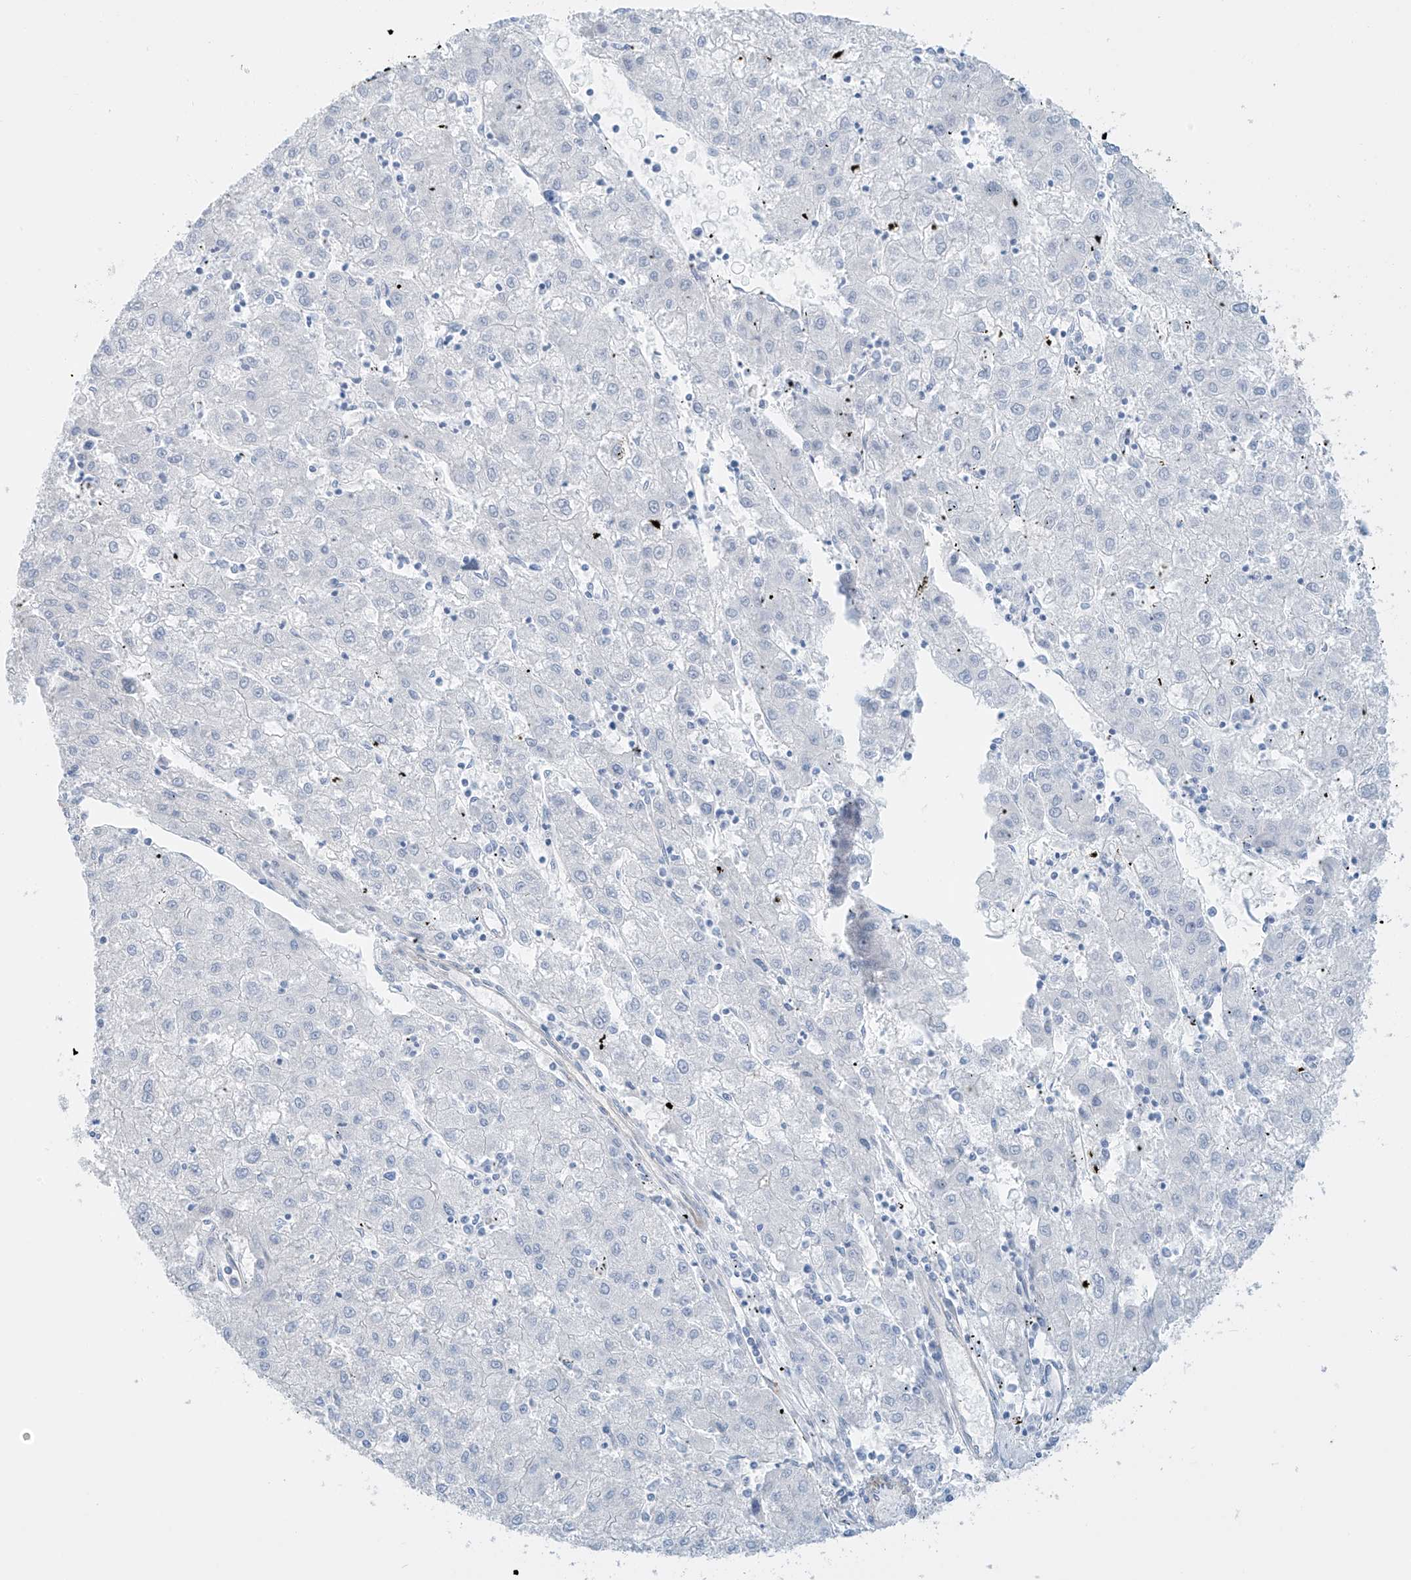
{"staining": {"intensity": "negative", "quantity": "none", "location": "none"}, "tissue": "liver cancer", "cell_type": "Tumor cells", "image_type": "cancer", "snomed": [{"axis": "morphology", "description": "Carcinoma, Hepatocellular, NOS"}, {"axis": "topography", "description": "Liver"}], "caption": "The micrograph reveals no staining of tumor cells in hepatocellular carcinoma (liver).", "gene": "ZNF846", "patient": {"sex": "male", "age": 72}}